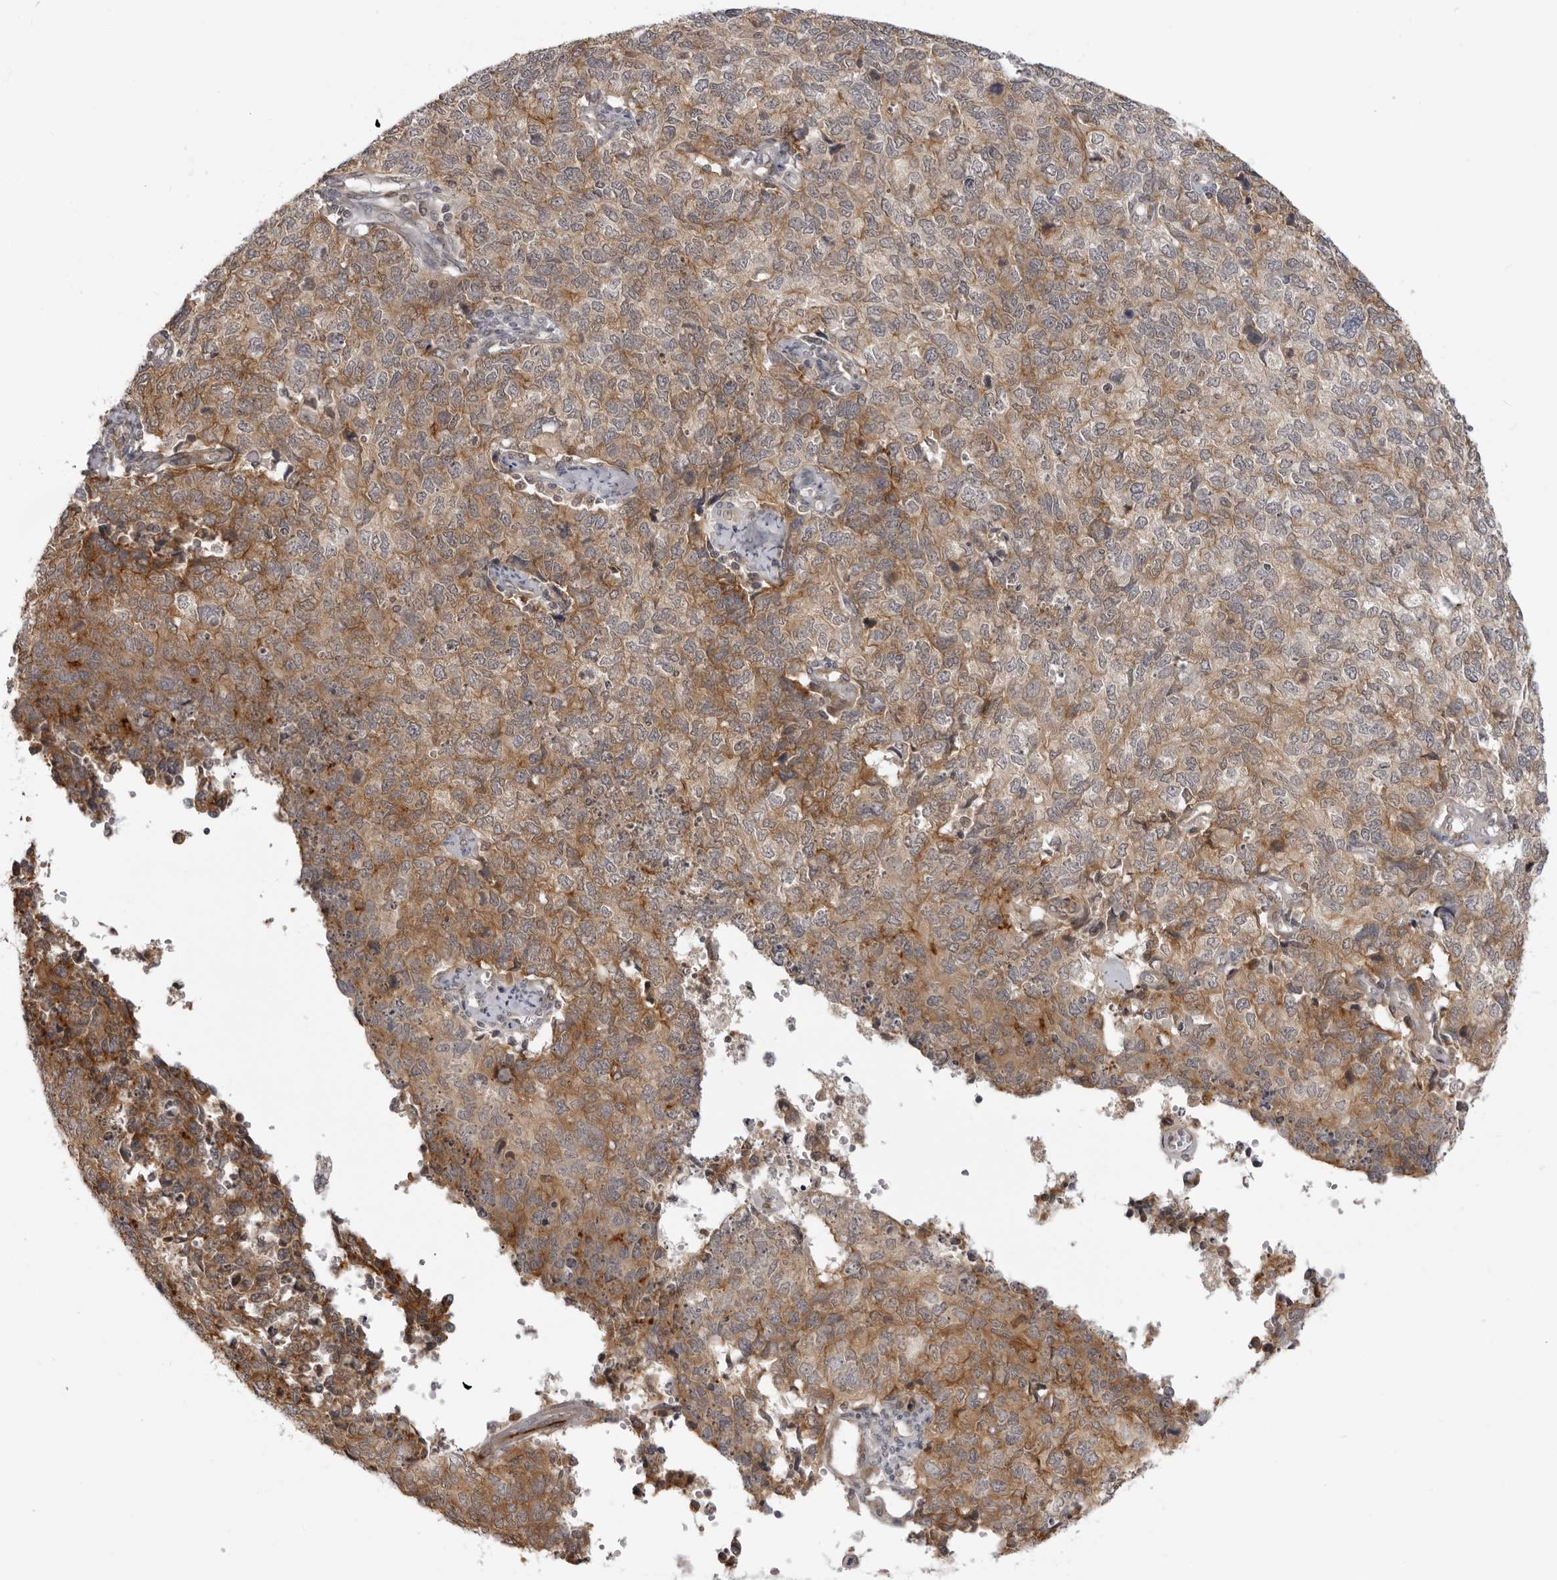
{"staining": {"intensity": "moderate", "quantity": ">75%", "location": "cytoplasmic/membranous"}, "tissue": "cervical cancer", "cell_type": "Tumor cells", "image_type": "cancer", "snomed": [{"axis": "morphology", "description": "Squamous cell carcinoma, NOS"}, {"axis": "topography", "description": "Cervix"}], "caption": "Approximately >75% of tumor cells in human cervical cancer demonstrate moderate cytoplasmic/membranous protein staining as visualized by brown immunohistochemical staining.", "gene": "SRGAP2", "patient": {"sex": "female", "age": 63}}